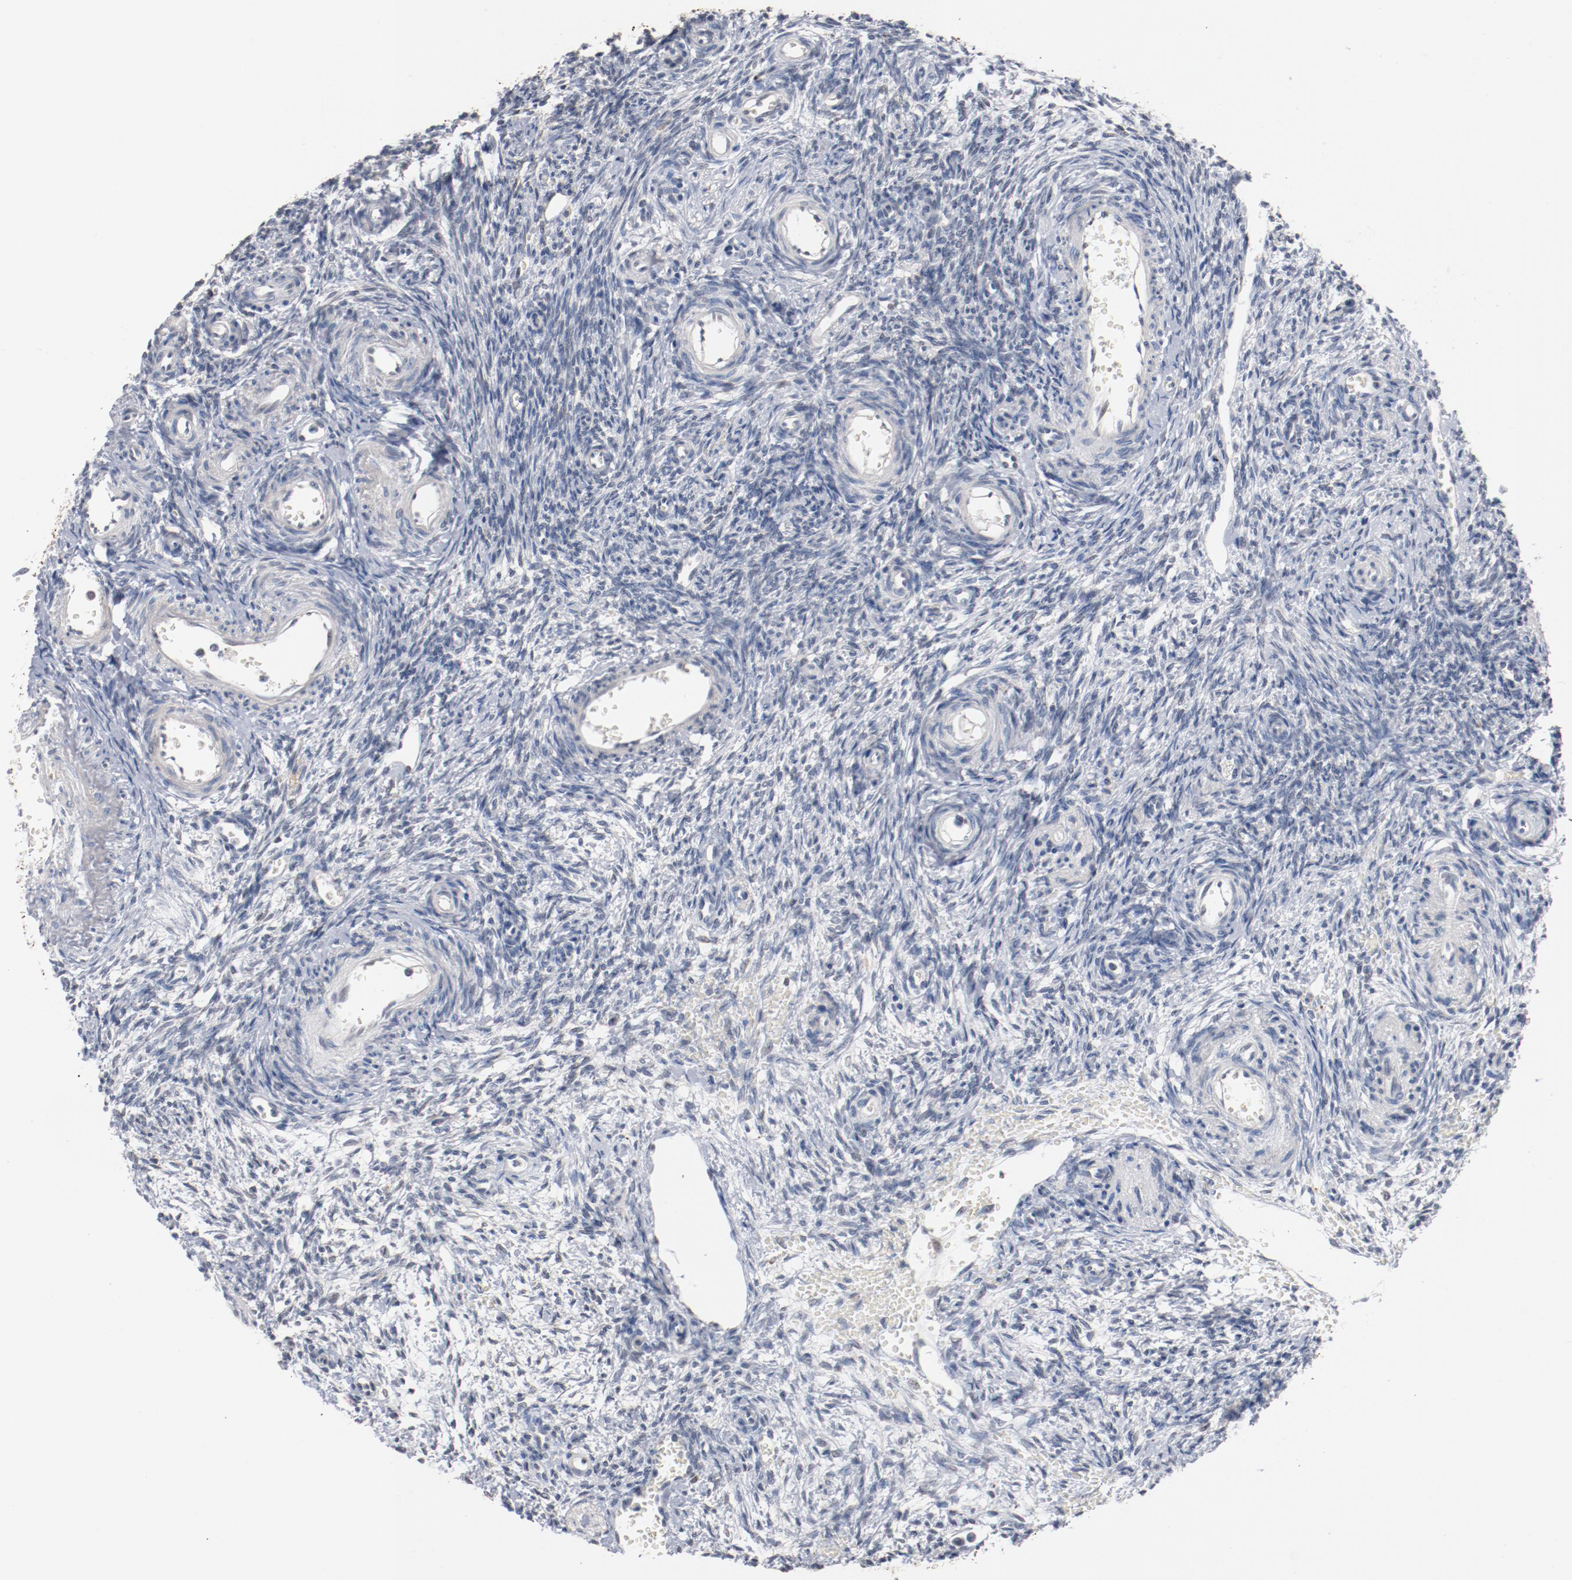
{"staining": {"intensity": "weak", "quantity": "25%-75%", "location": "nuclear"}, "tissue": "ovary", "cell_type": "Follicle cells", "image_type": "normal", "snomed": [{"axis": "morphology", "description": "Normal tissue, NOS"}, {"axis": "topography", "description": "Ovary"}], "caption": "Ovary stained with DAB IHC exhibits low levels of weak nuclear staining in approximately 25%-75% of follicle cells. Nuclei are stained in blue.", "gene": "ERICH1", "patient": {"sex": "female", "age": 39}}